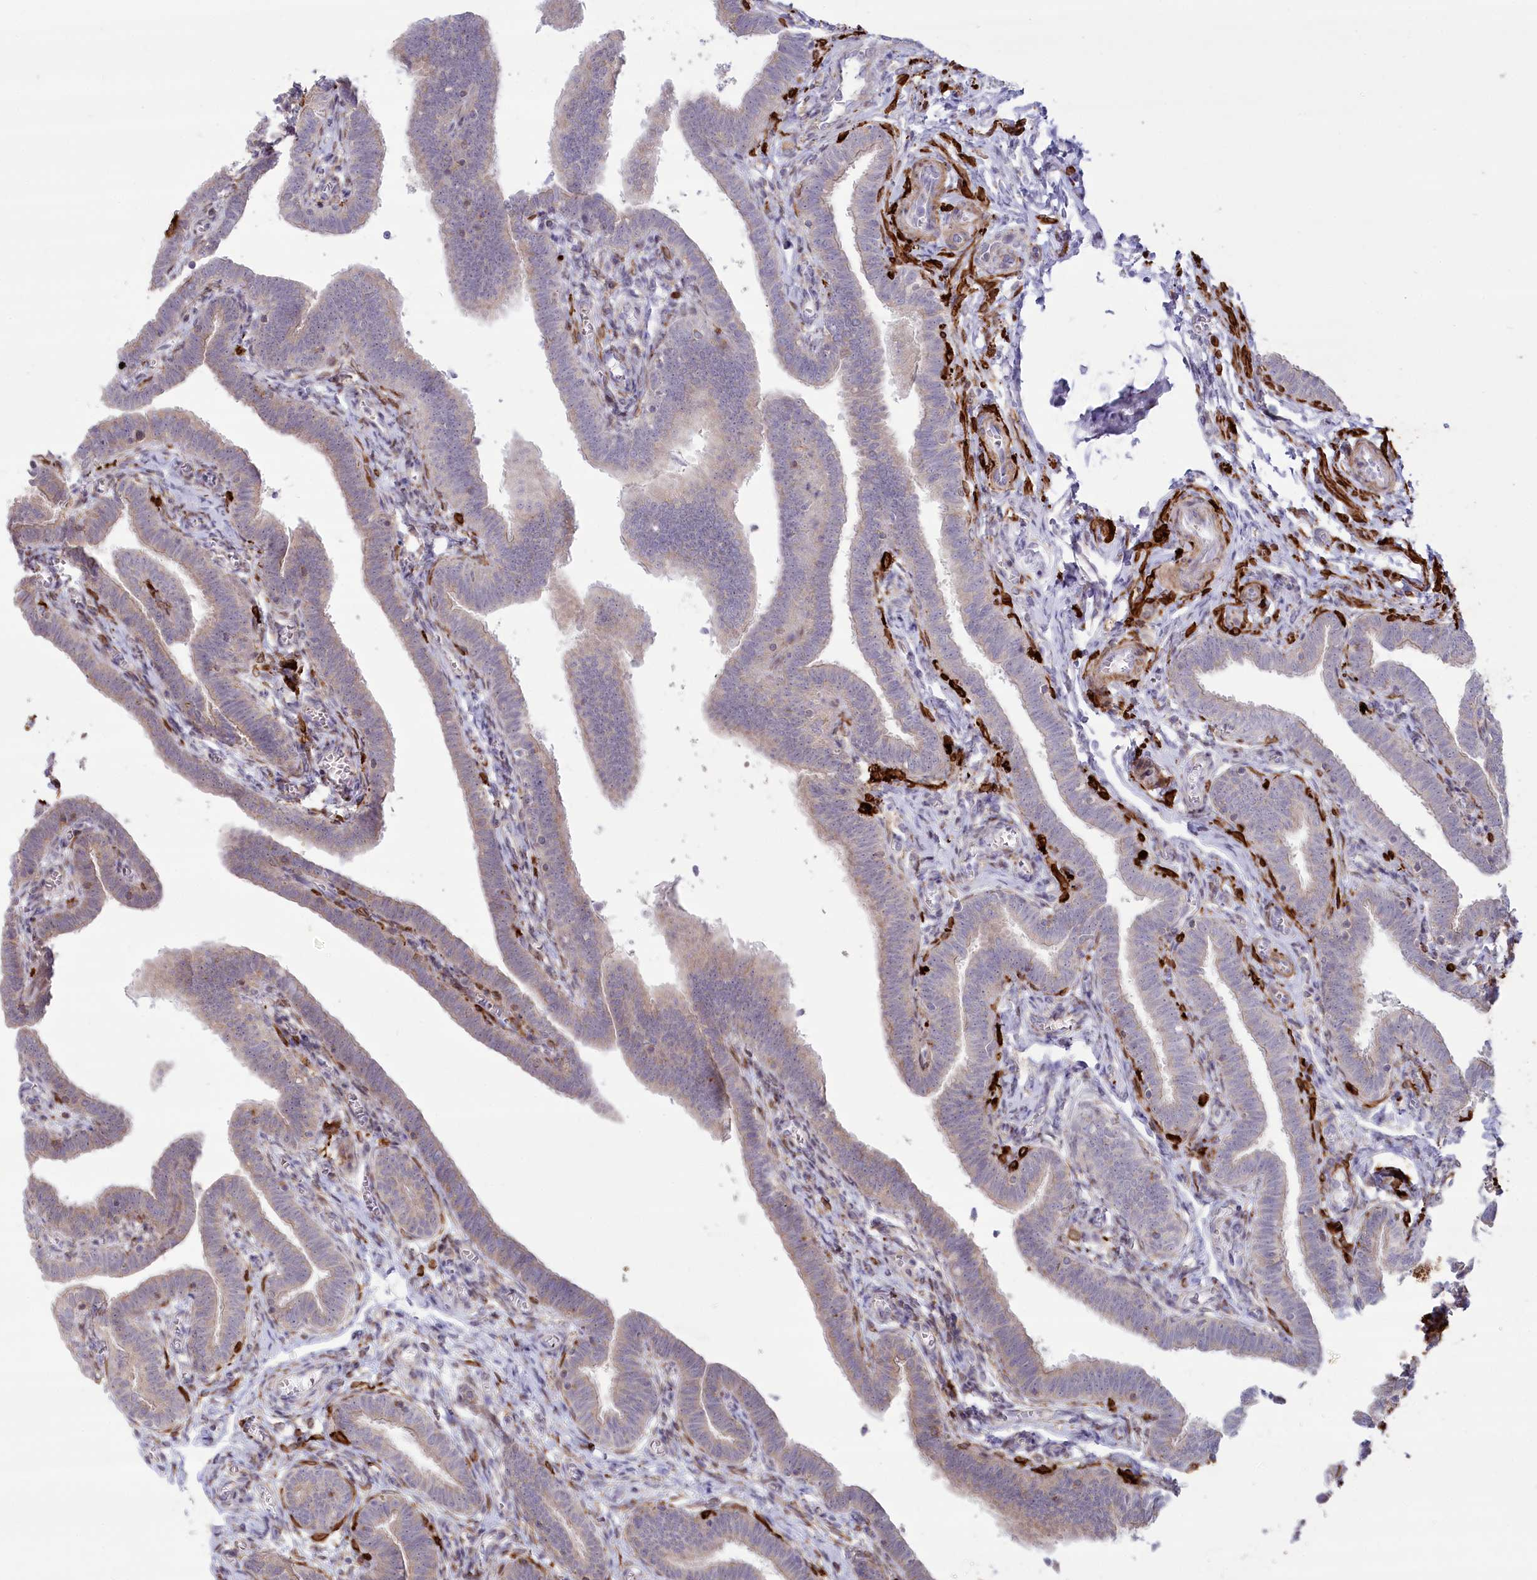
{"staining": {"intensity": "moderate", "quantity": "25%-75%", "location": "cytoplasmic/membranous"}, "tissue": "fallopian tube", "cell_type": "Glandular cells", "image_type": "normal", "snomed": [{"axis": "morphology", "description": "Normal tissue, NOS"}, {"axis": "topography", "description": "Fallopian tube"}], "caption": "An immunohistochemistry (IHC) image of normal tissue is shown. Protein staining in brown shows moderate cytoplasmic/membranous positivity in fallopian tube within glandular cells.", "gene": "MTG1", "patient": {"sex": "female", "age": 36}}